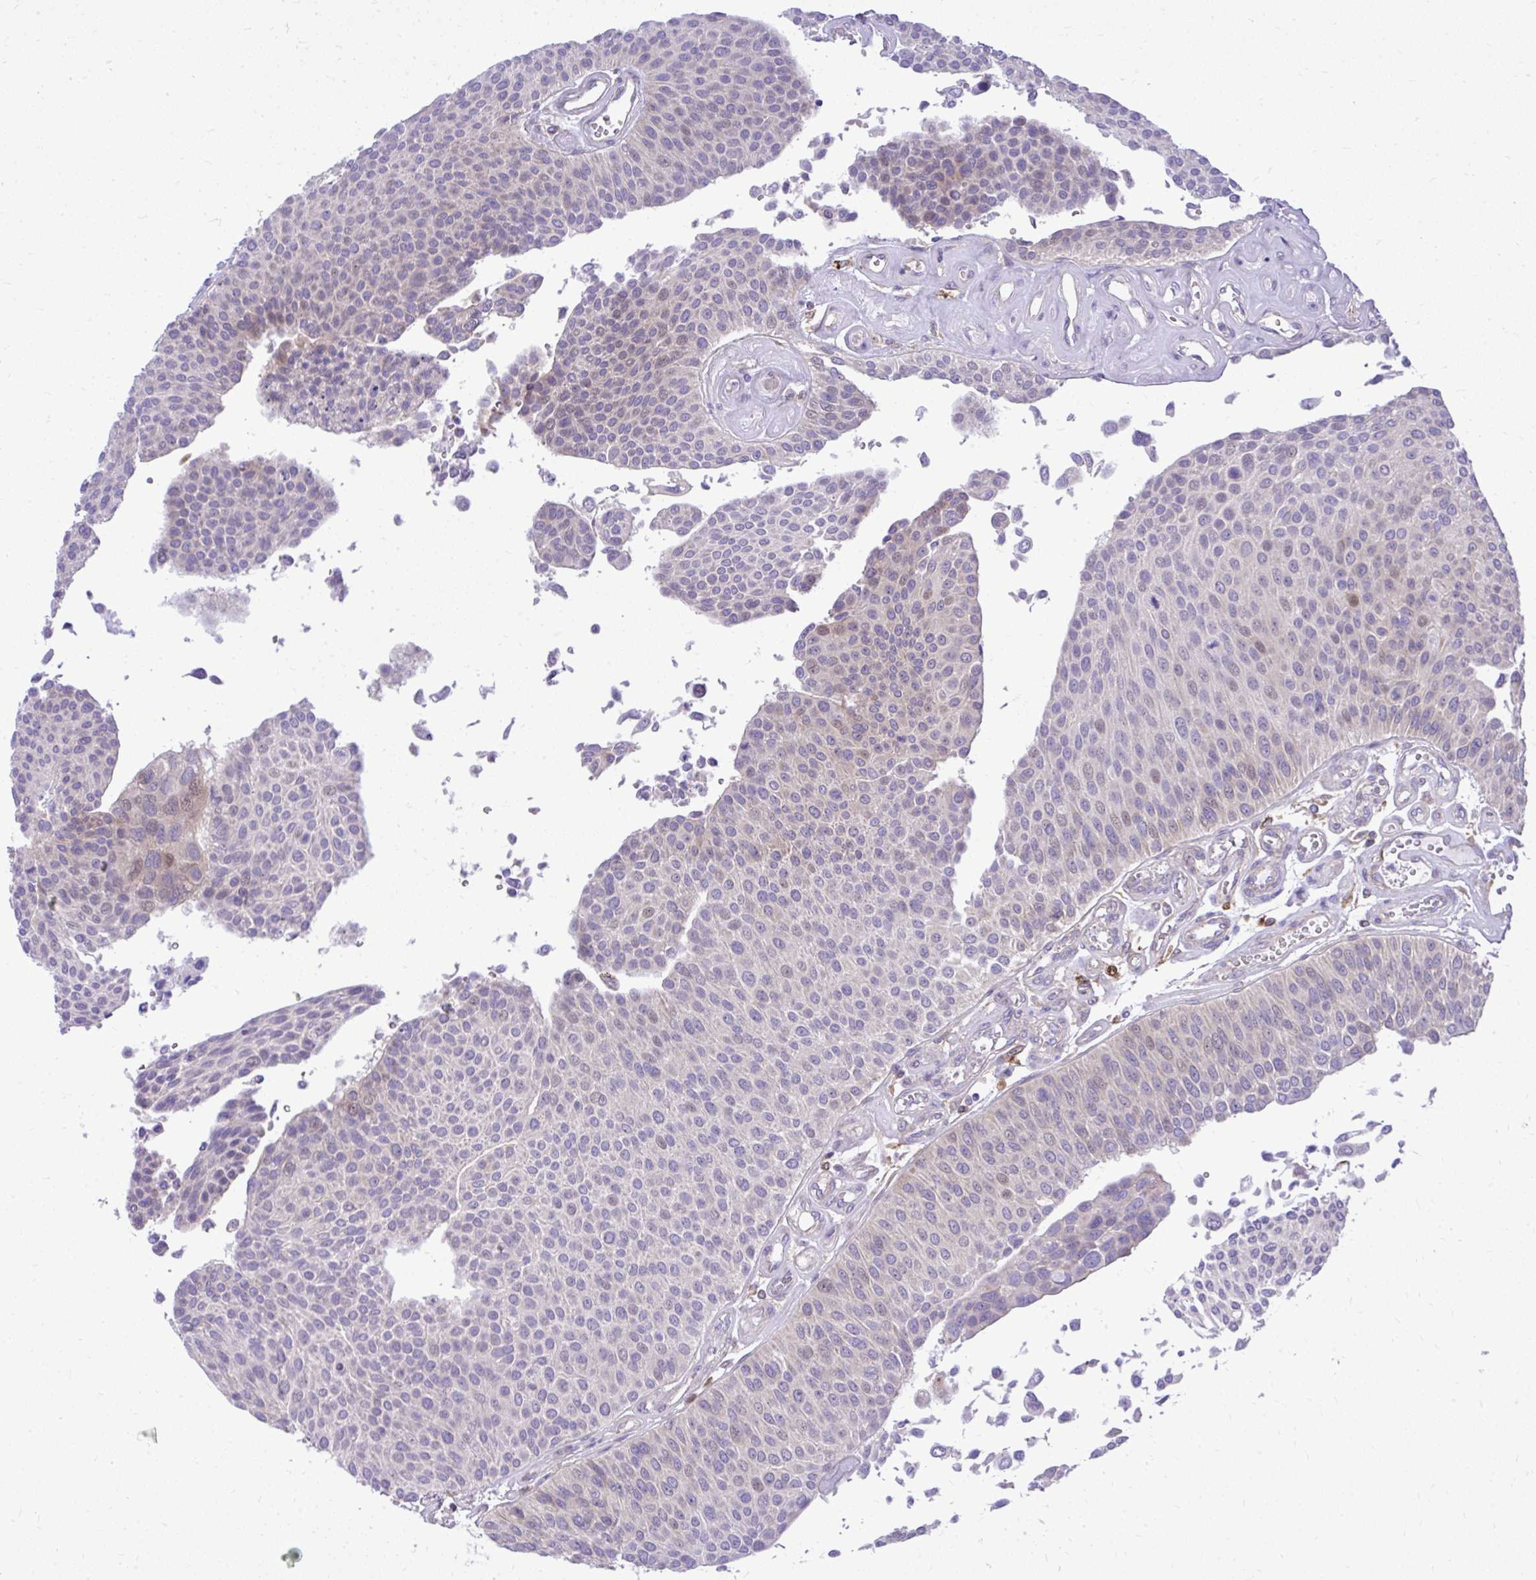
{"staining": {"intensity": "weak", "quantity": "<25%", "location": "cytoplasmic/membranous,nuclear"}, "tissue": "urothelial cancer", "cell_type": "Tumor cells", "image_type": "cancer", "snomed": [{"axis": "morphology", "description": "Urothelial carcinoma, NOS"}, {"axis": "topography", "description": "Urinary bladder"}], "caption": "Urothelial cancer was stained to show a protein in brown. There is no significant positivity in tumor cells.", "gene": "GRK4", "patient": {"sex": "male", "age": 55}}